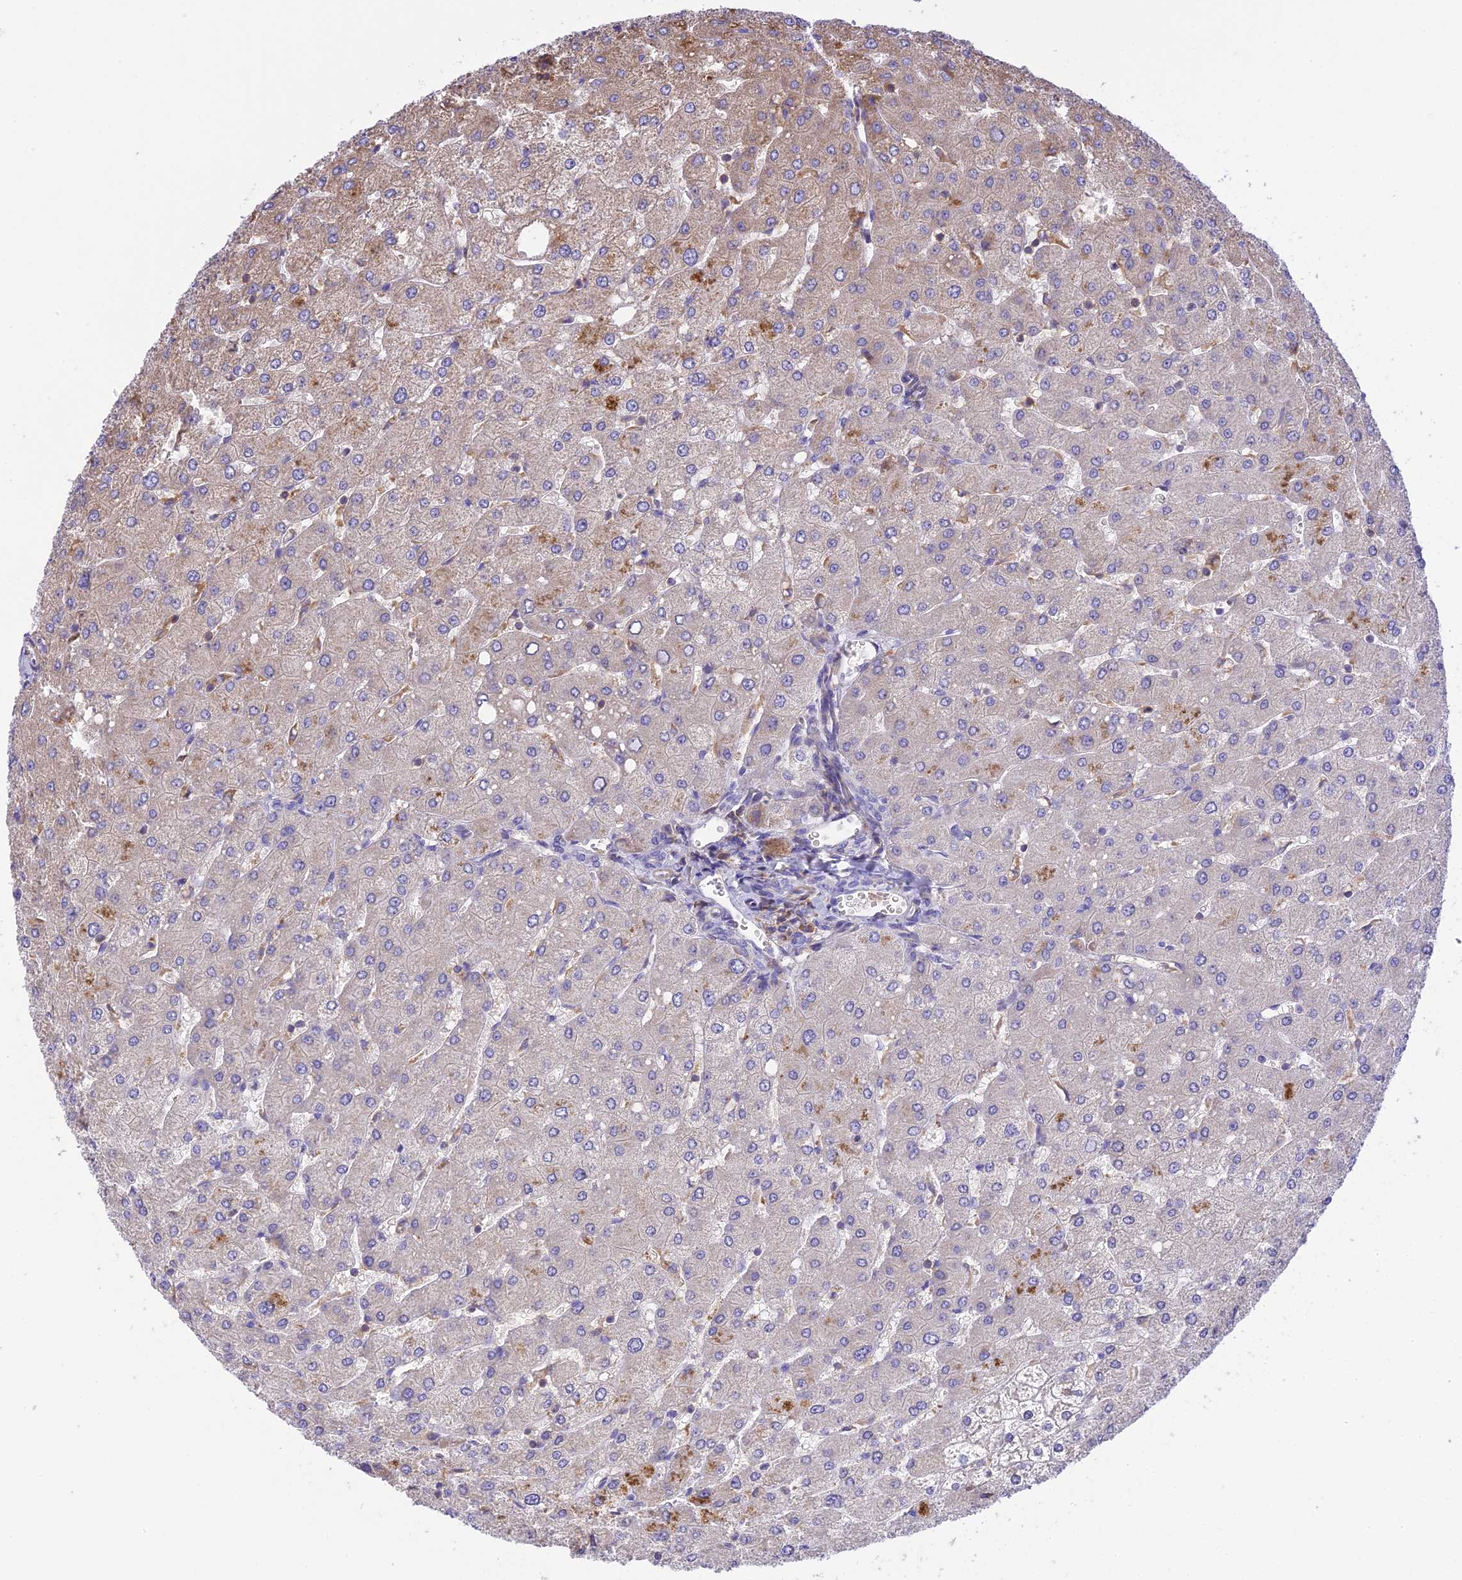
{"staining": {"intensity": "negative", "quantity": "none", "location": "none"}, "tissue": "liver", "cell_type": "Cholangiocytes", "image_type": "normal", "snomed": [{"axis": "morphology", "description": "Normal tissue, NOS"}, {"axis": "topography", "description": "Liver"}], "caption": "An immunohistochemistry photomicrograph of benign liver is shown. There is no staining in cholangiocytes of liver. Nuclei are stained in blue.", "gene": "CORO7", "patient": {"sex": "male", "age": 55}}